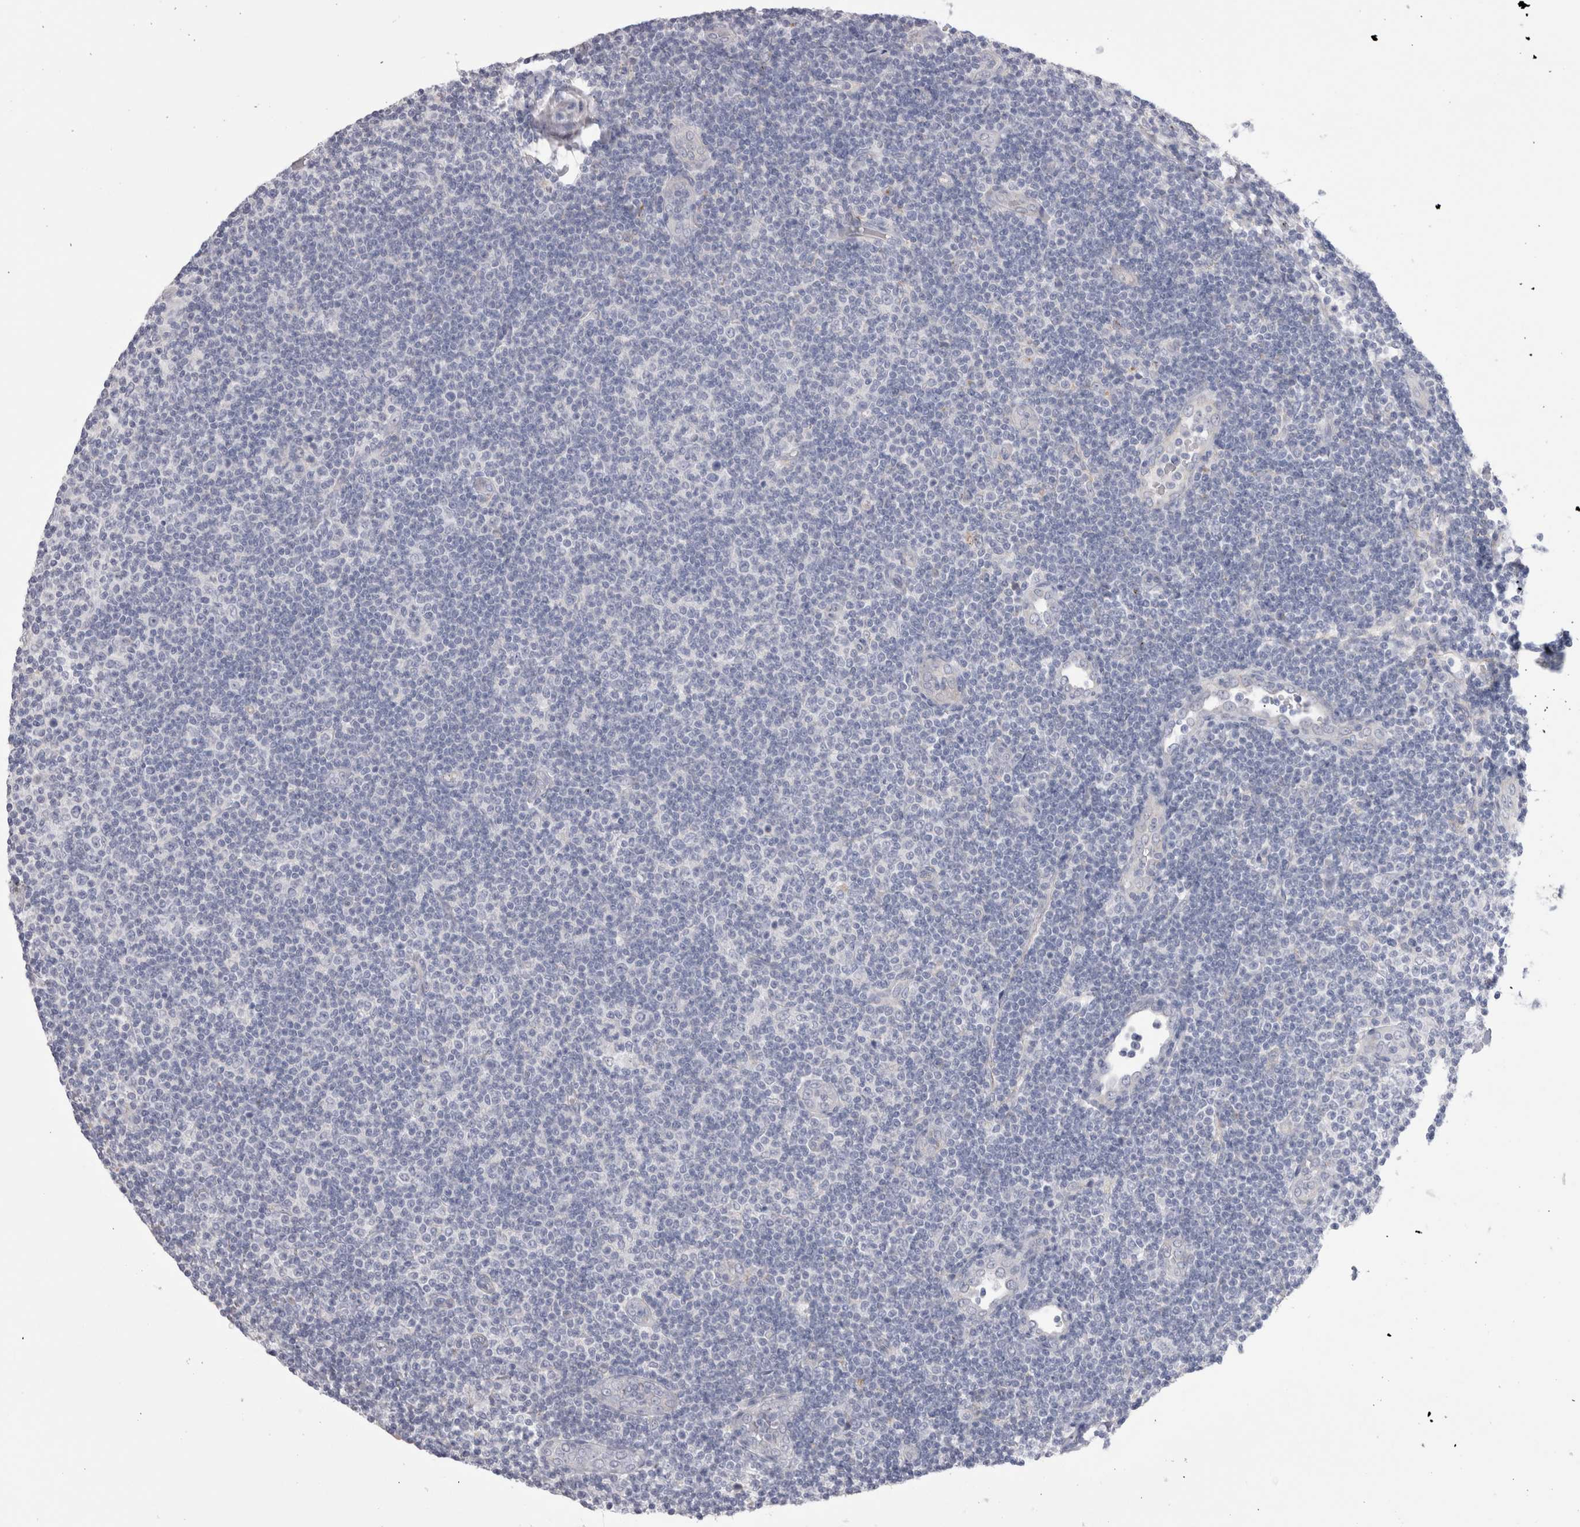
{"staining": {"intensity": "negative", "quantity": "none", "location": "none"}, "tissue": "lymphoma", "cell_type": "Tumor cells", "image_type": "cancer", "snomed": [{"axis": "morphology", "description": "Malignant lymphoma, non-Hodgkin's type, Low grade"}, {"axis": "topography", "description": "Lymph node"}], "caption": "DAB immunohistochemical staining of human low-grade malignant lymphoma, non-Hodgkin's type reveals no significant staining in tumor cells. (DAB immunohistochemistry (IHC), high magnification).", "gene": "EPDR1", "patient": {"sex": "male", "age": 83}}